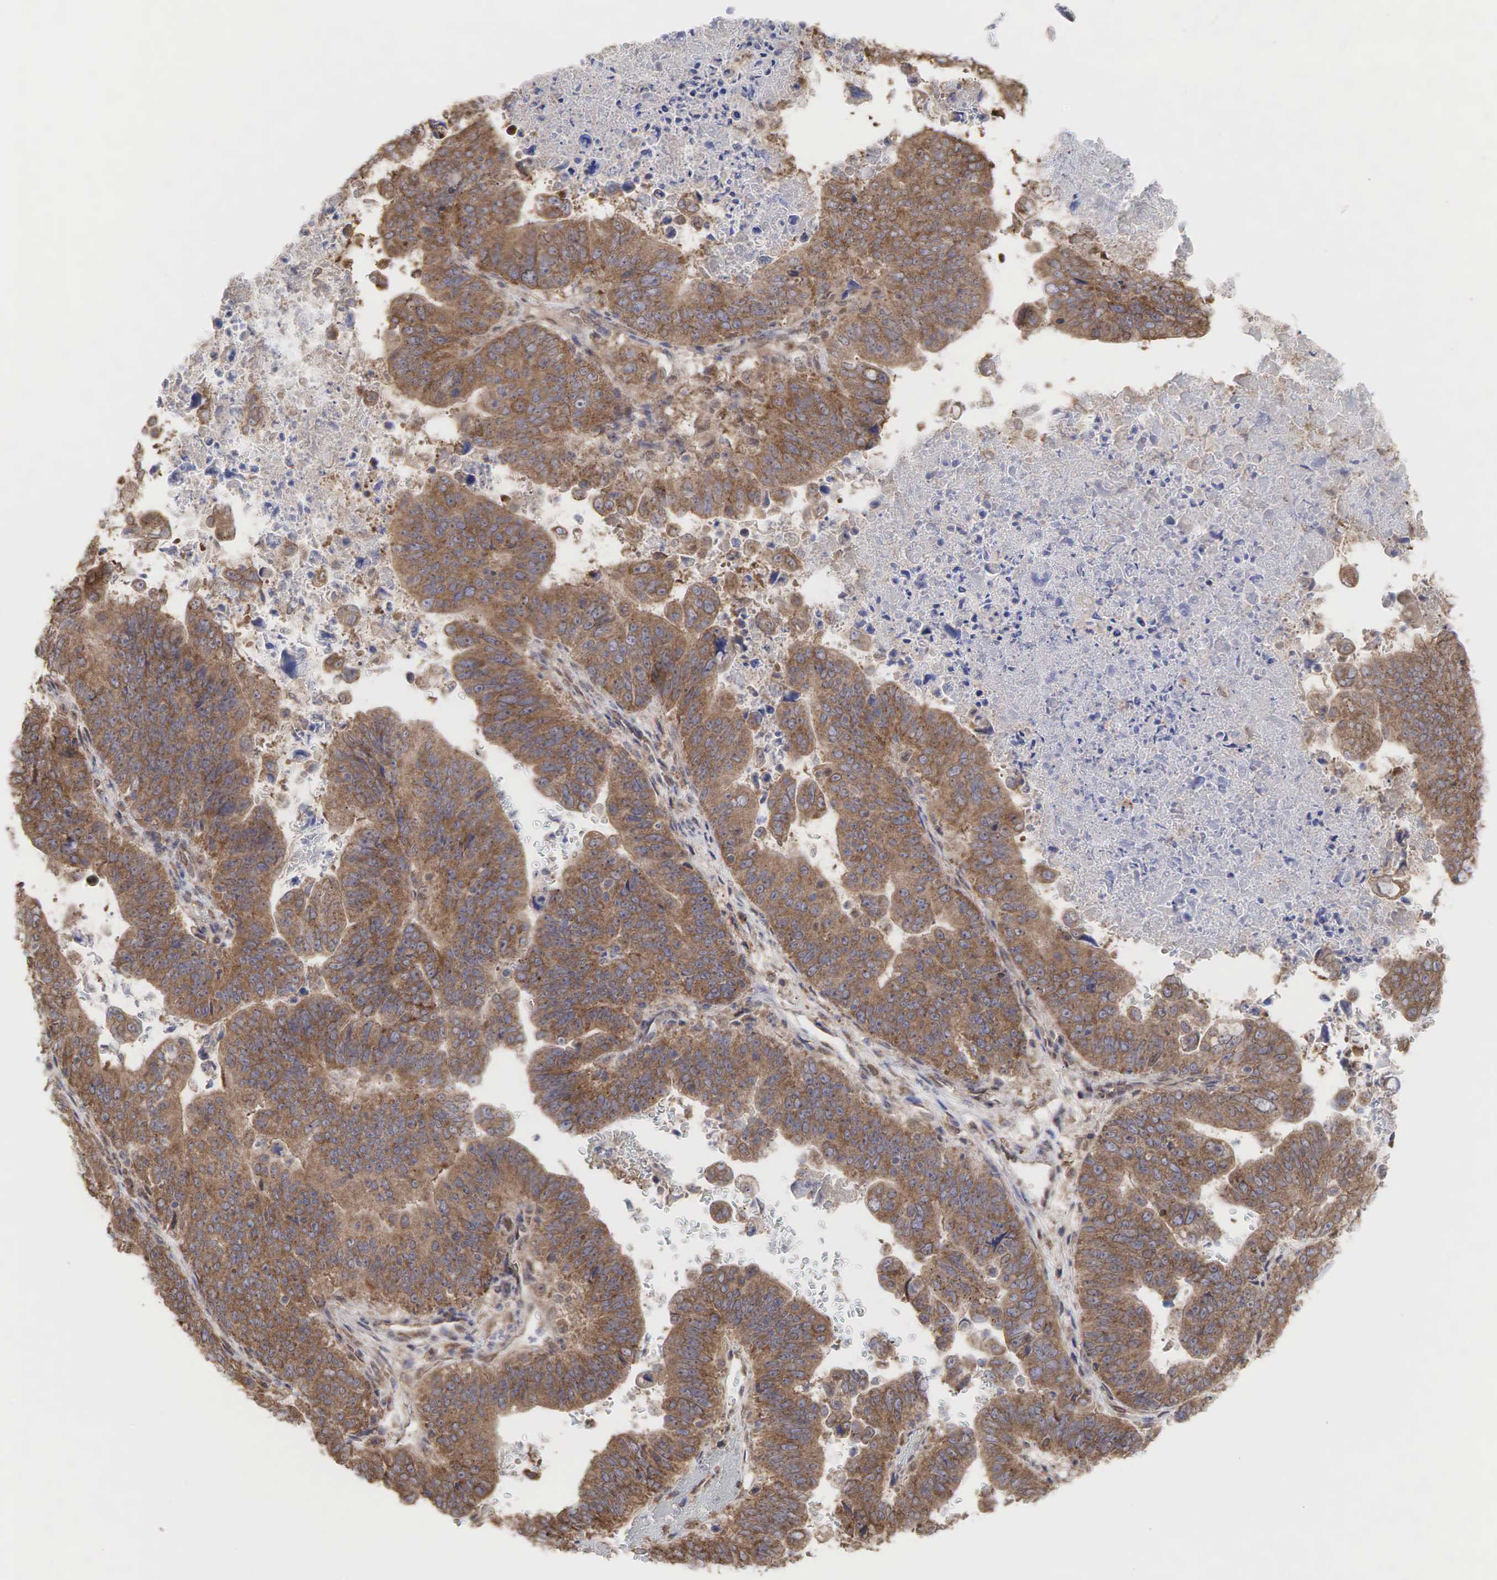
{"staining": {"intensity": "moderate", "quantity": ">75%", "location": "cytoplasmic/membranous"}, "tissue": "stomach cancer", "cell_type": "Tumor cells", "image_type": "cancer", "snomed": [{"axis": "morphology", "description": "Adenocarcinoma, NOS"}, {"axis": "topography", "description": "Stomach, upper"}], "caption": "Protein analysis of adenocarcinoma (stomach) tissue demonstrates moderate cytoplasmic/membranous positivity in approximately >75% of tumor cells. The staining was performed using DAB (3,3'-diaminobenzidine), with brown indicating positive protein expression. Nuclei are stained blue with hematoxylin.", "gene": "PABPC5", "patient": {"sex": "female", "age": 50}}